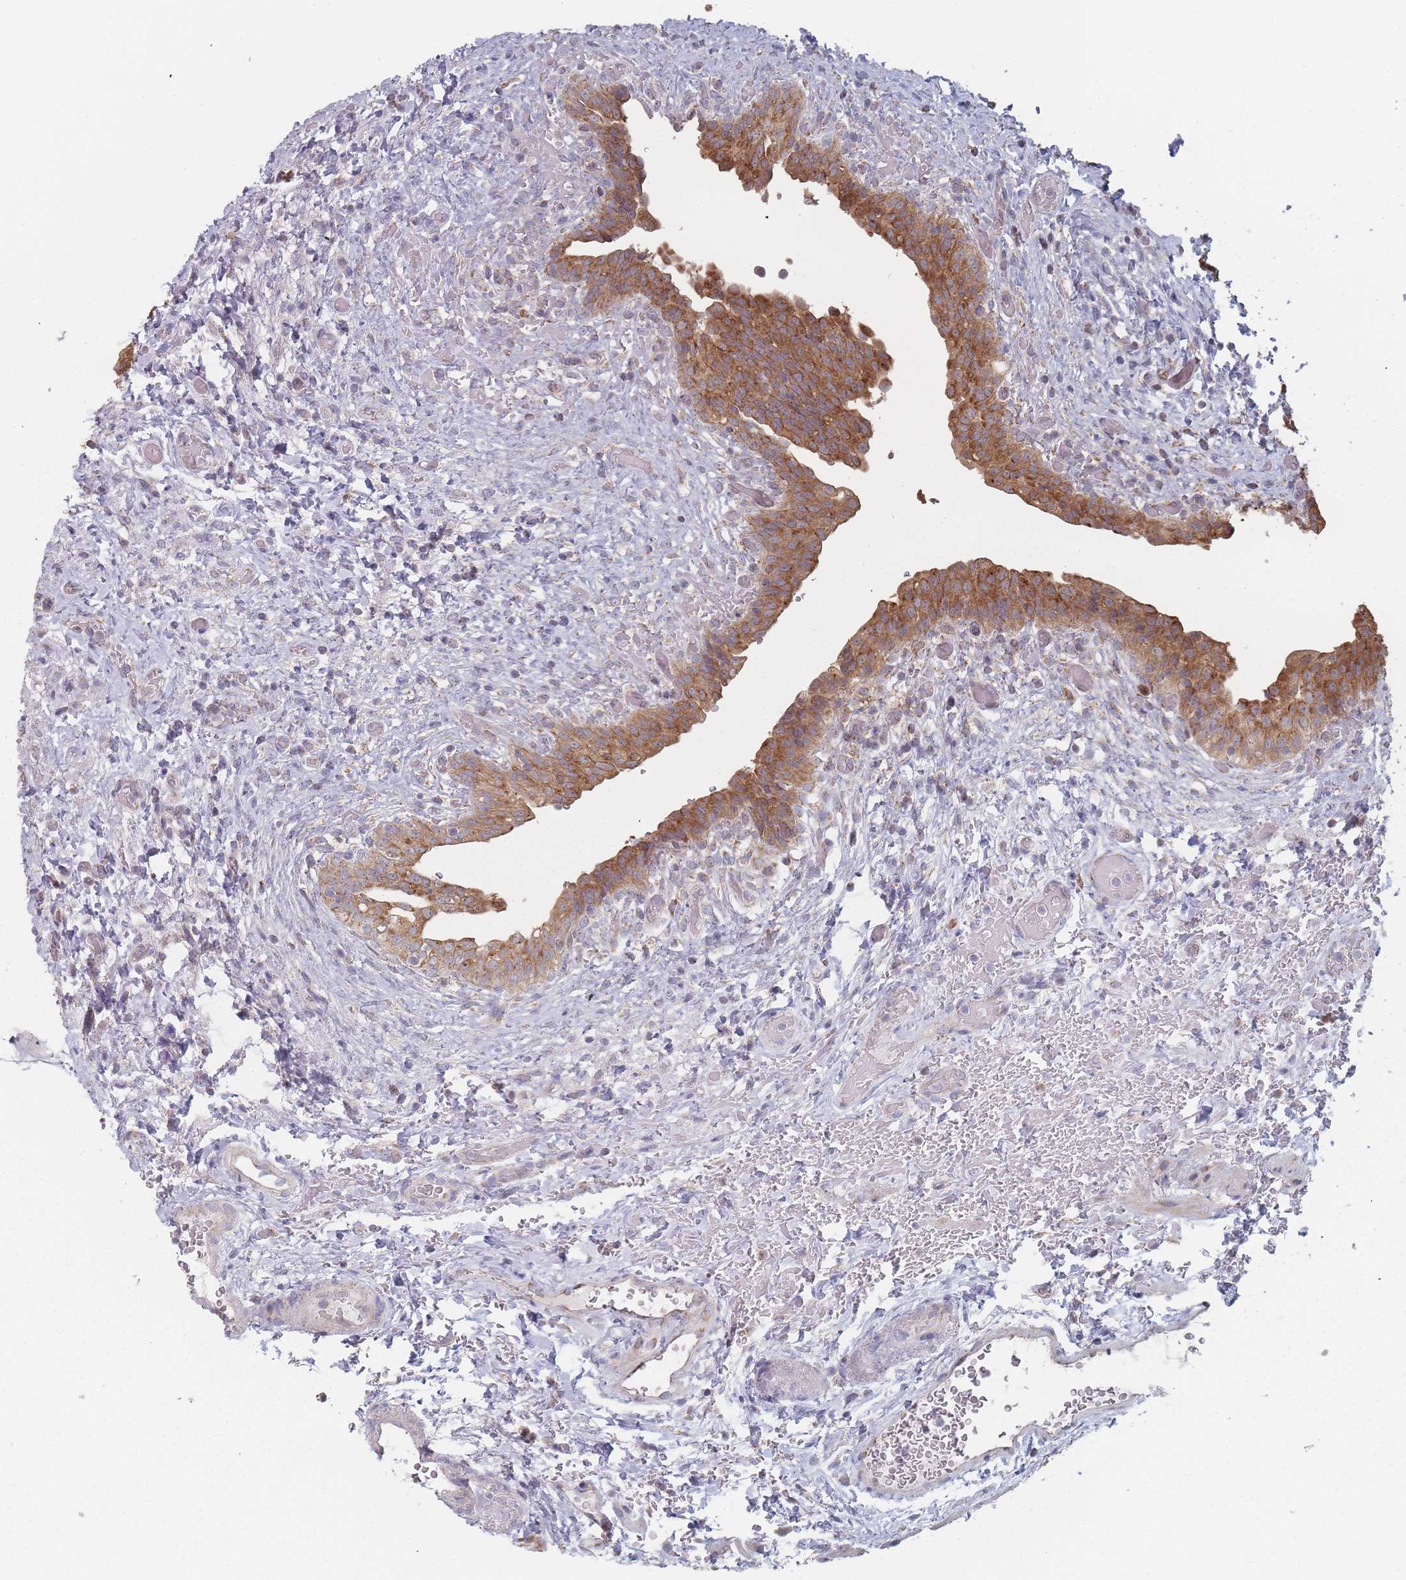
{"staining": {"intensity": "moderate", "quantity": ">75%", "location": "cytoplasmic/membranous"}, "tissue": "urinary bladder", "cell_type": "Urothelial cells", "image_type": "normal", "snomed": [{"axis": "morphology", "description": "Normal tissue, NOS"}, {"axis": "topography", "description": "Urinary bladder"}], "caption": "The immunohistochemical stain highlights moderate cytoplasmic/membranous expression in urothelial cells of unremarkable urinary bladder.", "gene": "PSMB3", "patient": {"sex": "male", "age": 69}}